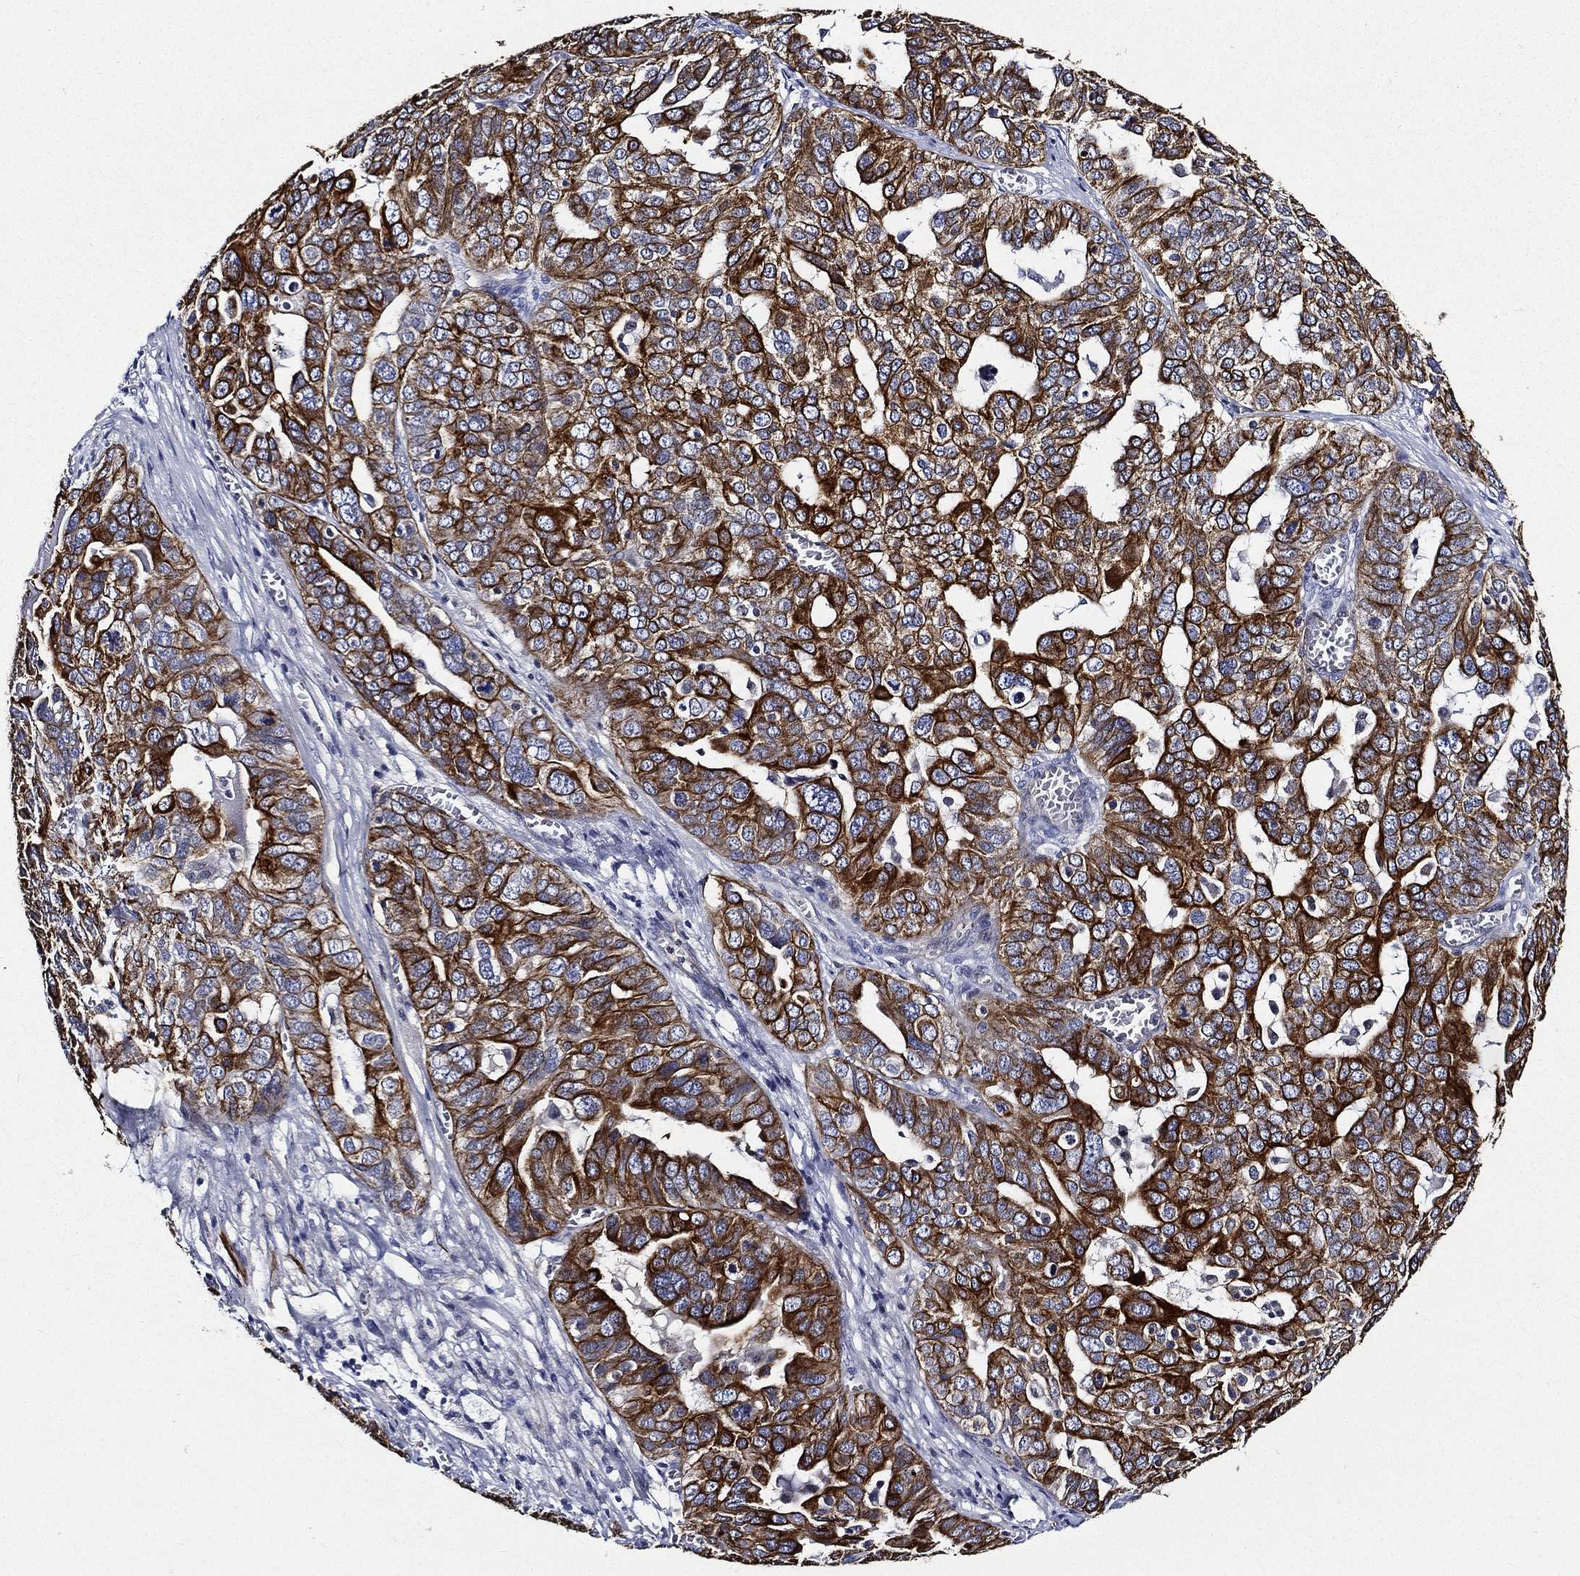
{"staining": {"intensity": "strong", "quantity": ">75%", "location": "cytoplasmic/membranous"}, "tissue": "ovarian cancer", "cell_type": "Tumor cells", "image_type": "cancer", "snomed": [{"axis": "morphology", "description": "Carcinoma, endometroid"}, {"axis": "topography", "description": "Soft tissue"}, {"axis": "topography", "description": "Ovary"}], "caption": "Tumor cells show high levels of strong cytoplasmic/membranous positivity in about >75% of cells in human ovarian cancer (endometroid carcinoma). (DAB = brown stain, brightfield microscopy at high magnification).", "gene": "NEDD9", "patient": {"sex": "female", "age": 52}}